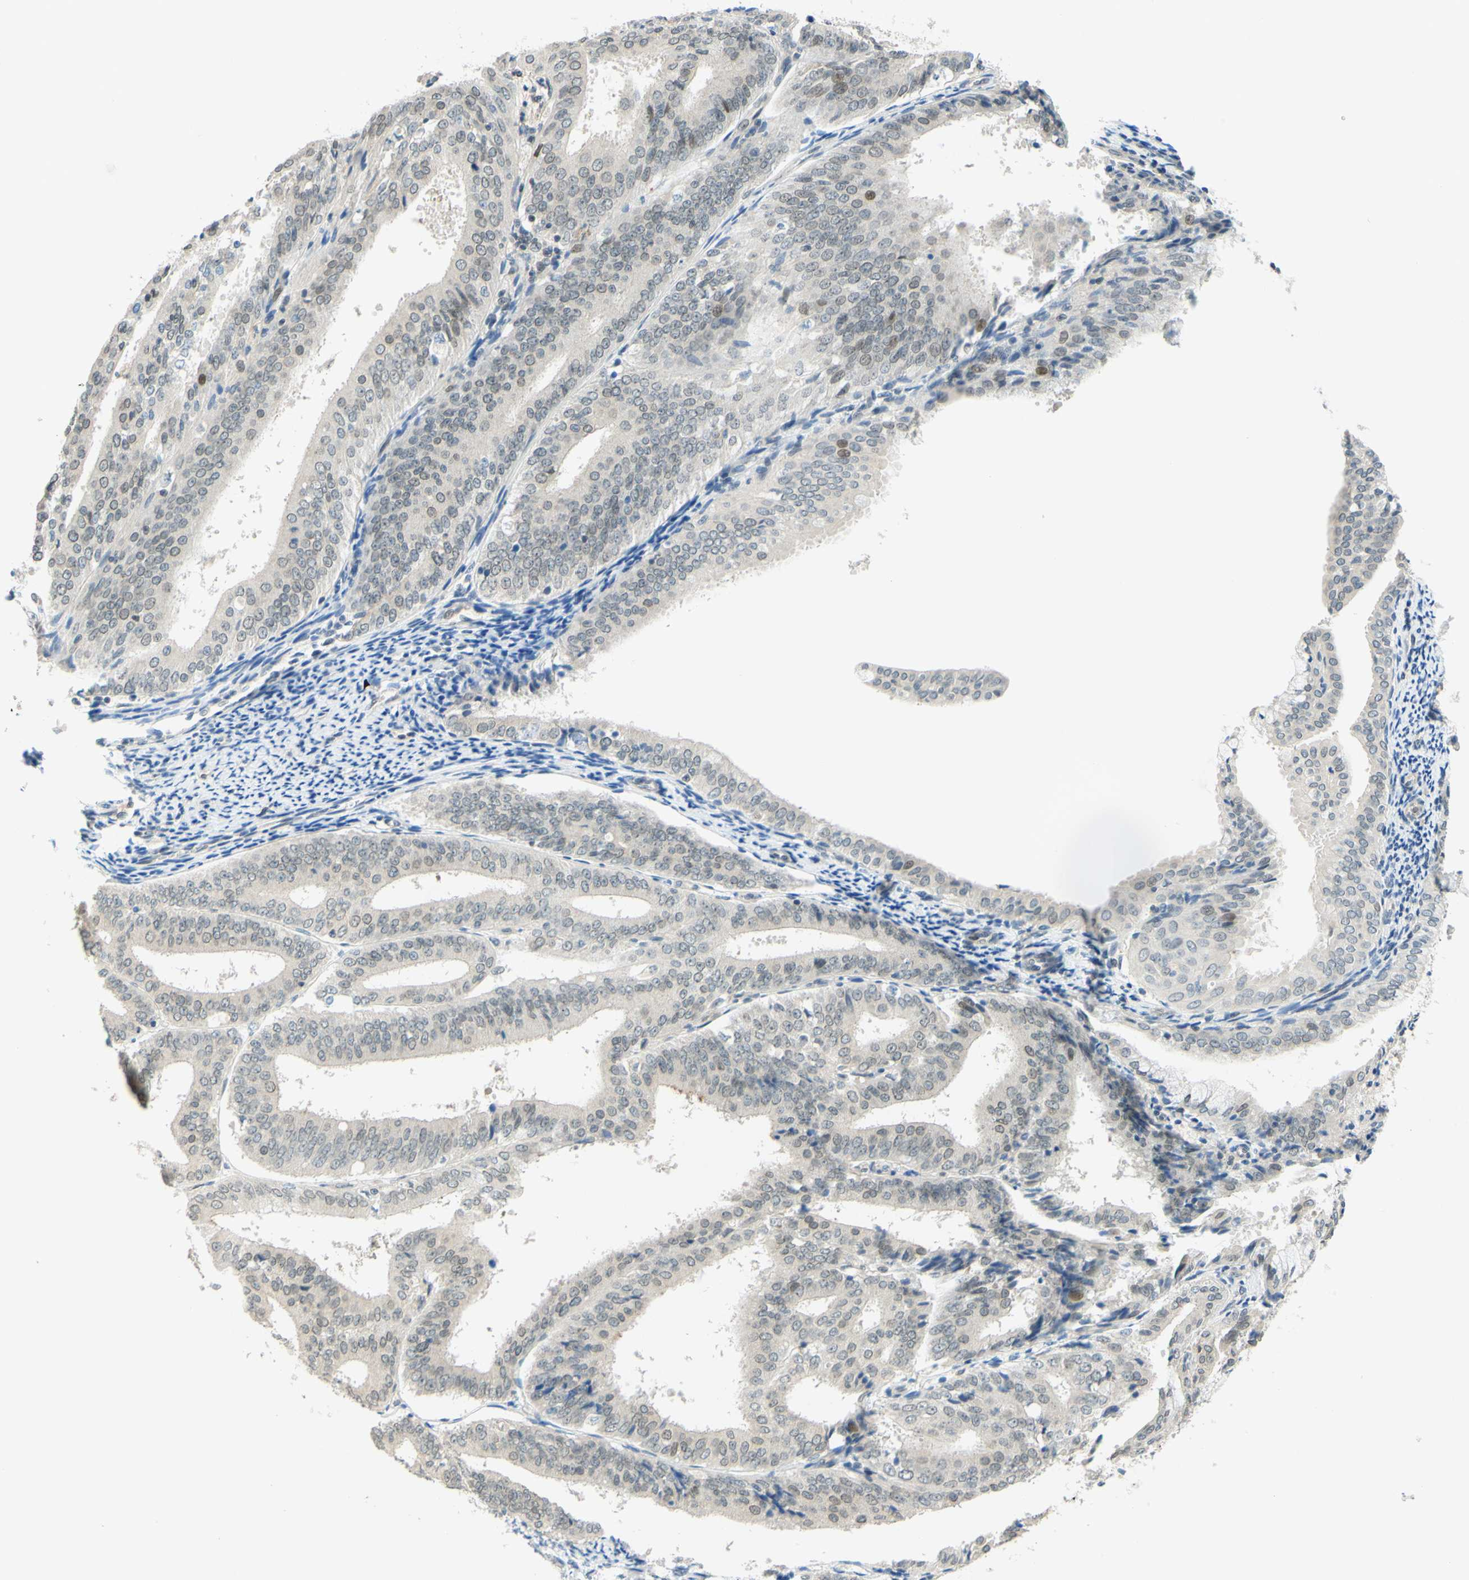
{"staining": {"intensity": "weak", "quantity": "<25%", "location": "nuclear"}, "tissue": "endometrial cancer", "cell_type": "Tumor cells", "image_type": "cancer", "snomed": [{"axis": "morphology", "description": "Adenocarcinoma, NOS"}, {"axis": "topography", "description": "Endometrium"}], "caption": "Immunohistochemistry (IHC) of endometrial cancer (adenocarcinoma) shows no staining in tumor cells.", "gene": "C2CD2L", "patient": {"sex": "female", "age": 63}}